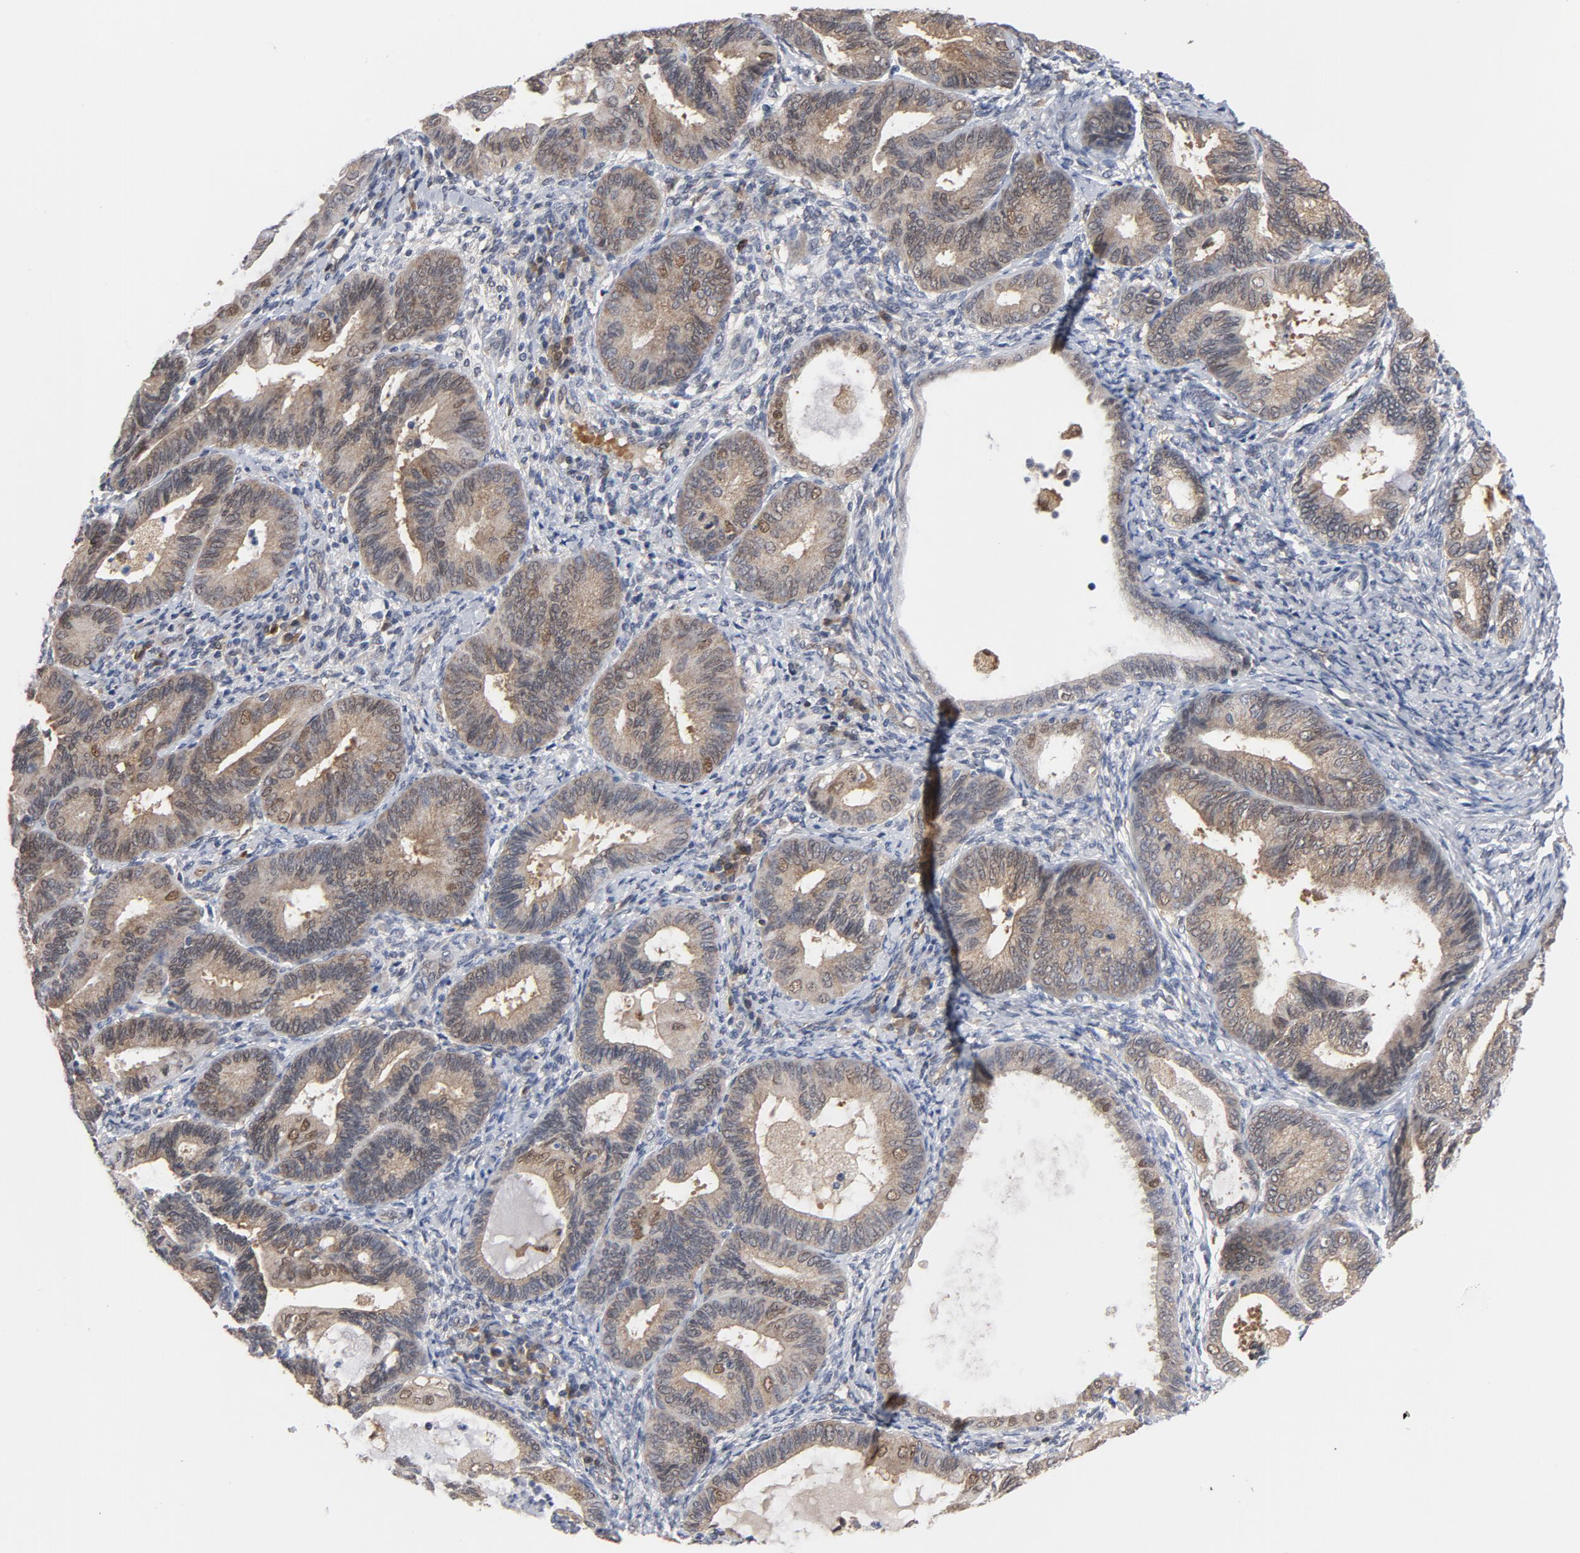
{"staining": {"intensity": "weak", "quantity": ">75%", "location": "cytoplasmic/membranous,nuclear"}, "tissue": "endometrial cancer", "cell_type": "Tumor cells", "image_type": "cancer", "snomed": [{"axis": "morphology", "description": "Adenocarcinoma, NOS"}, {"axis": "topography", "description": "Endometrium"}], "caption": "Endometrial cancer was stained to show a protein in brown. There is low levels of weak cytoplasmic/membranous and nuclear expression in approximately >75% of tumor cells.", "gene": "PRDX1", "patient": {"sex": "female", "age": 63}}